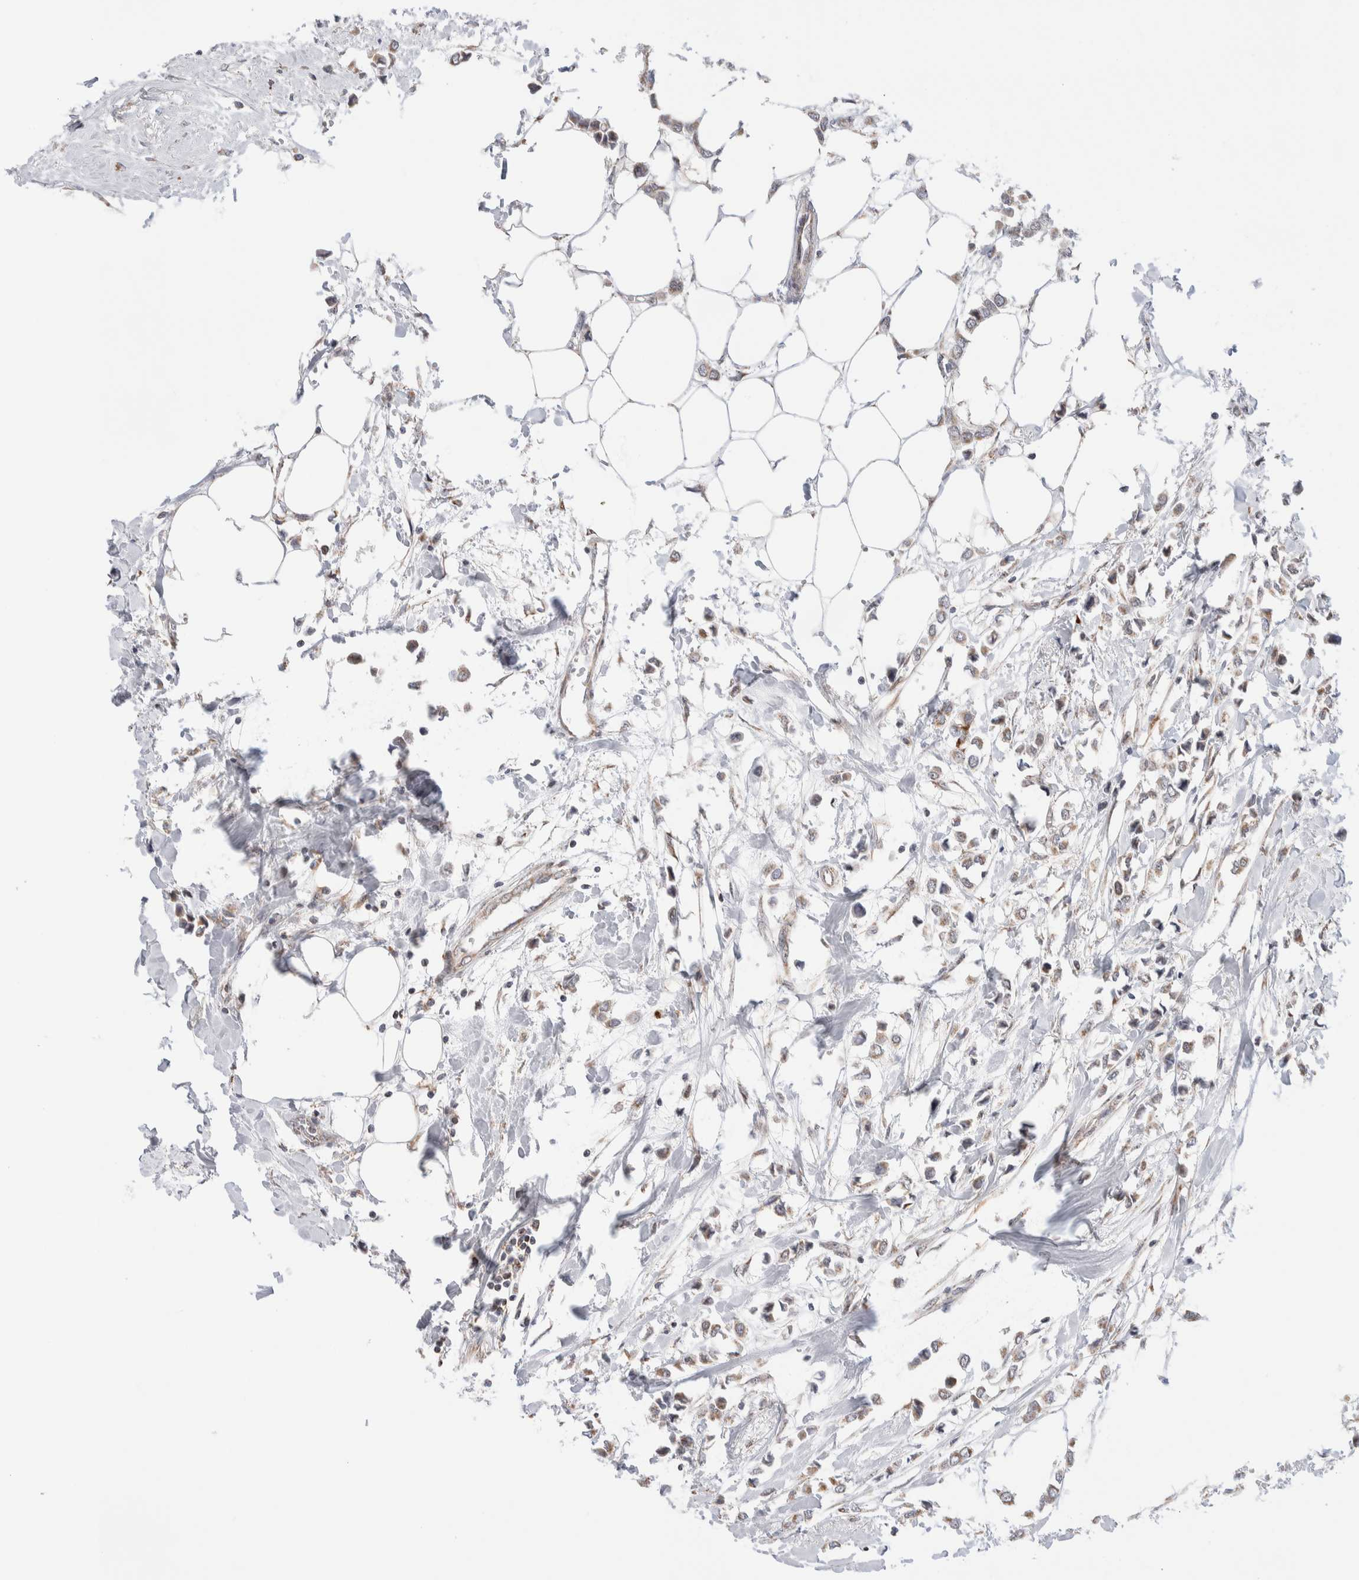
{"staining": {"intensity": "weak", "quantity": ">75%", "location": "cytoplasmic/membranous"}, "tissue": "breast cancer", "cell_type": "Tumor cells", "image_type": "cancer", "snomed": [{"axis": "morphology", "description": "Lobular carcinoma"}, {"axis": "topography", "description": "Breast"}], "caption": "Weak cytoplasmic/membranous staining is present in about >75% of tumor cells in breast cancer (lobular carcinoma).", "gene": "ZNF695", "patient": {"sex": "female", "age": 51}}